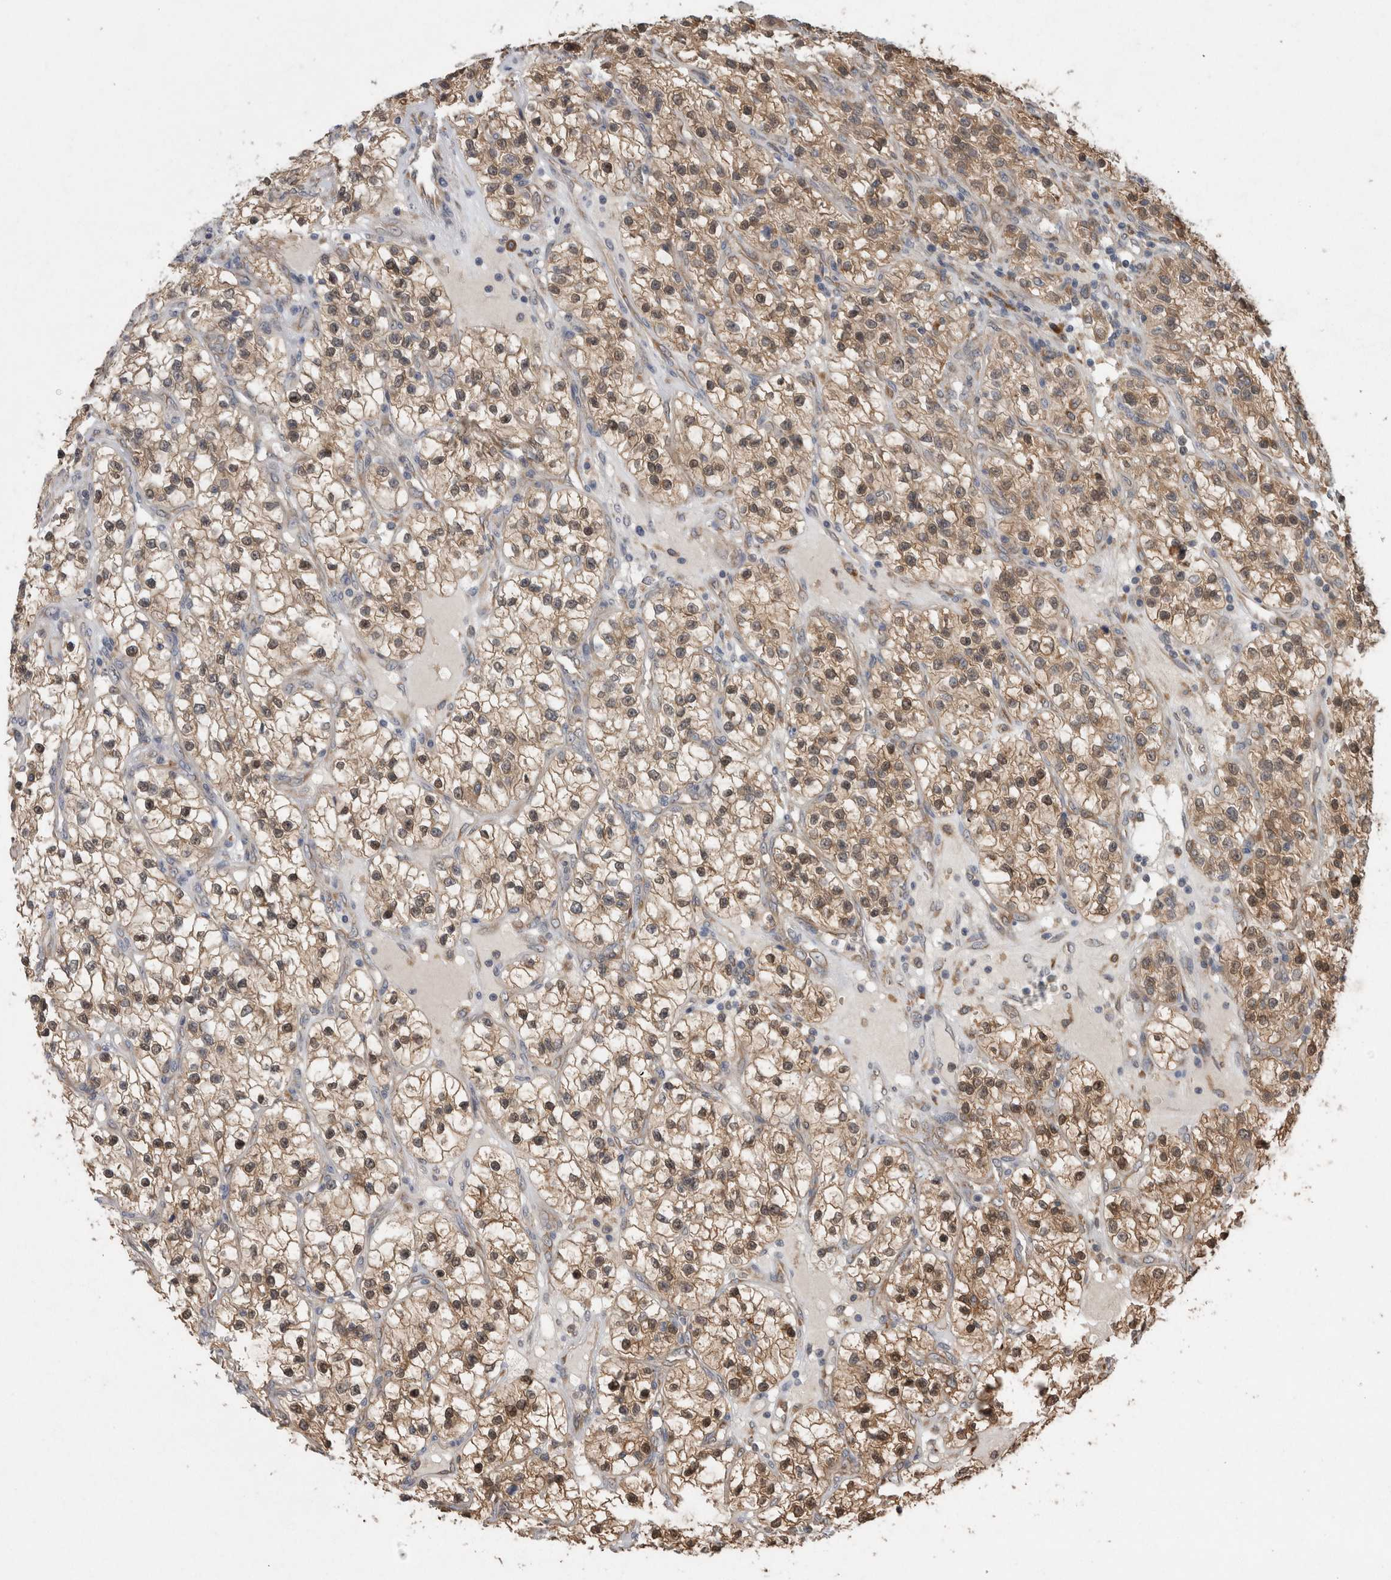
{"staining": {"intensity": "moderate", "quantity": ">75%", "location": "cytoplasmic/membranous"}, "tissue": "renal cancer", "cell_type": "Tumor cells", "image_type": "cancer", "snomed": [{"axis": "morphology", "description": "Adenocarcinoma, NOS"}, {"axis": "topography", "description": "Kidney"}], "caption": "Tumor cells demonstrate moderate cytoplasmic/membranous staining in about >75% of cells in renal cancer.", "gene": "ADGRL3", "patient": {"sex": "female", "age": 57}}